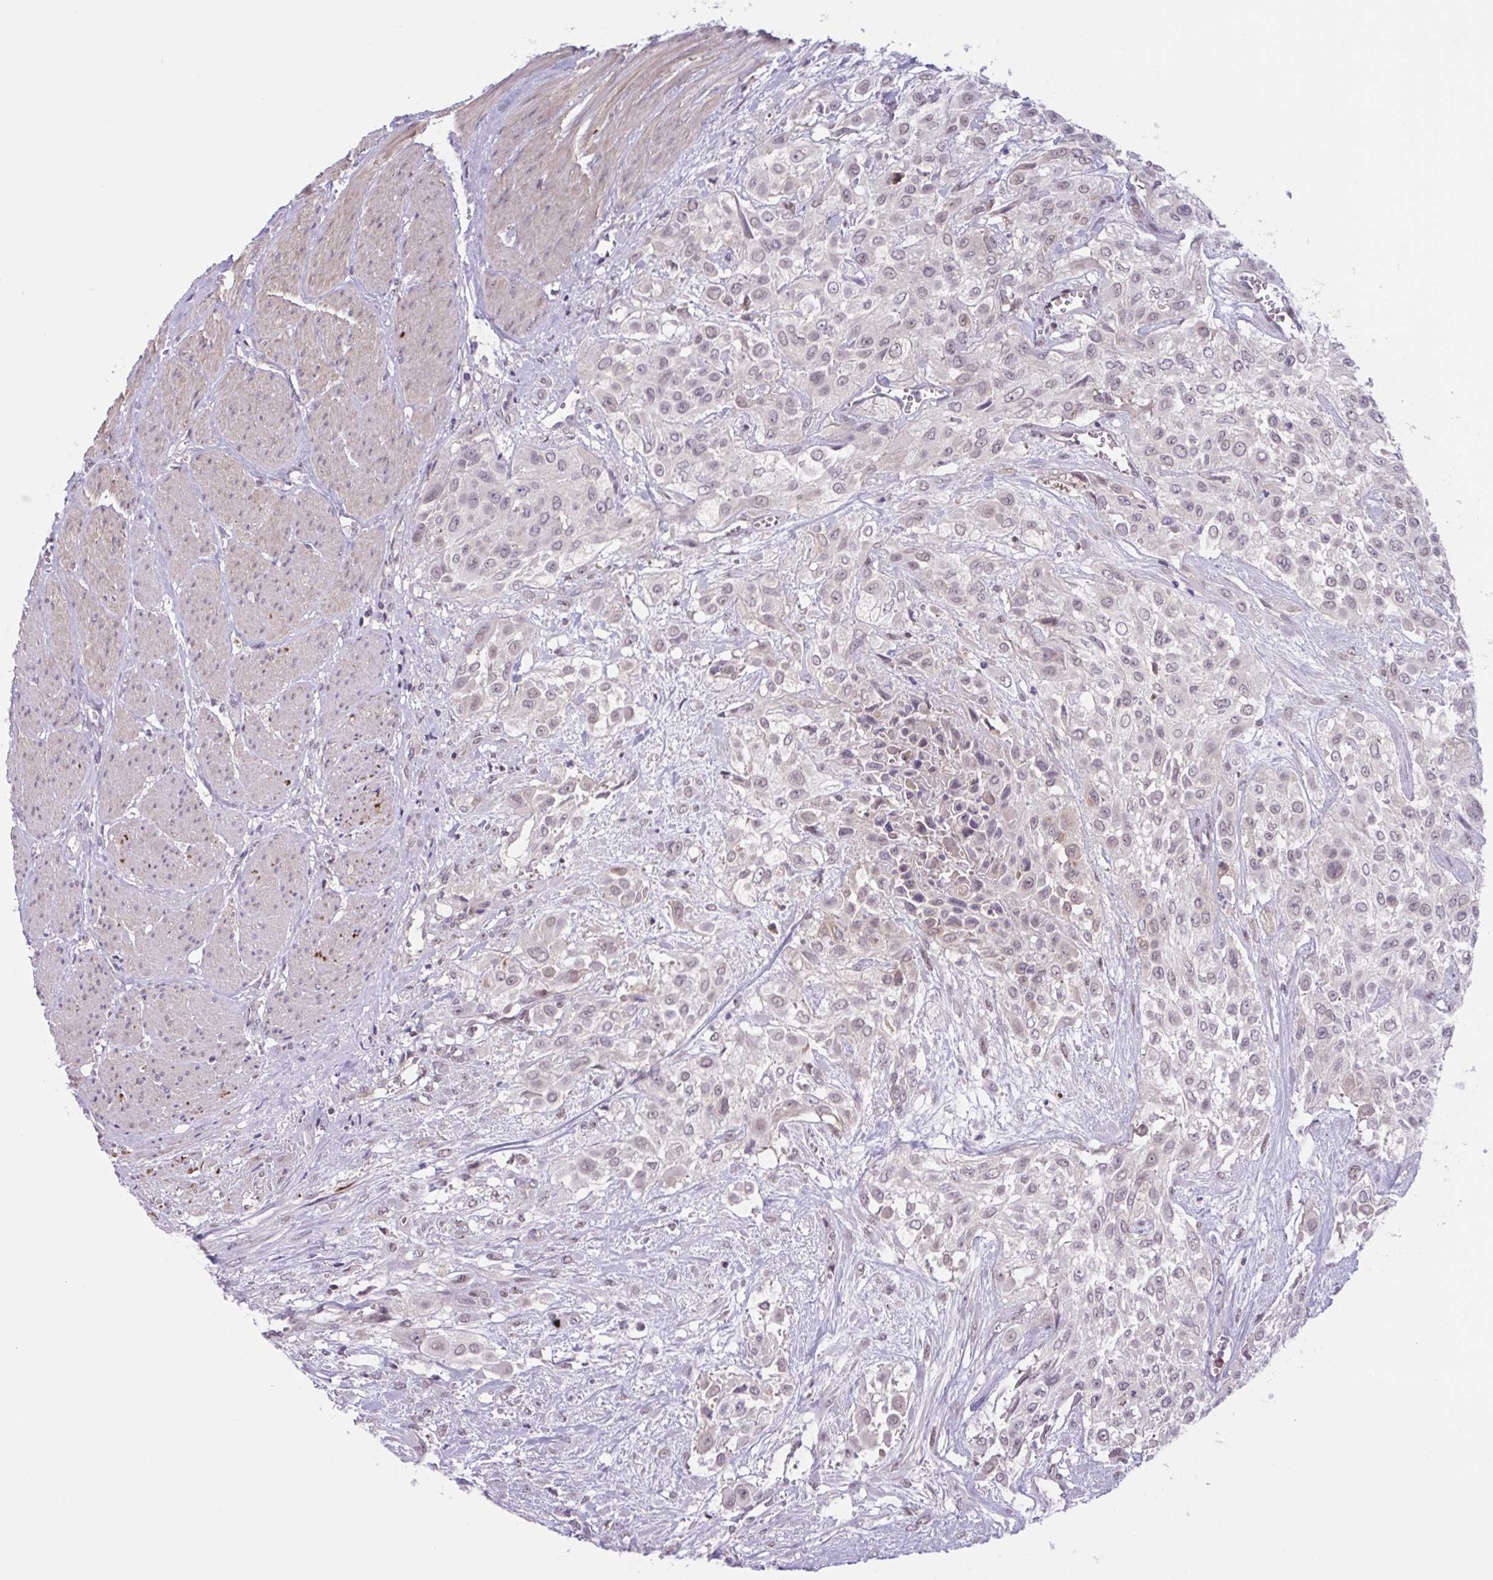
{"staining": {"intensity": "weak", "quantity": "<25%", "location": "nuclear"}, "tissue": "urothelial cancer", "cell_type": "Tumor cells", "image_type": "cancer", "snomed": [{"axis": "morphology", "description": "Urothelial carcinoma, High grade"}, {"axis": "topography", "description": "Urinary bladder"}], "caption": "A high-resolution histopathology image shows IHC staining of urothelial cancer, which displays no significant positivity in tumor cells.", "gene": "TTC7B", "patient": {"sex": "male", "age": 57}}